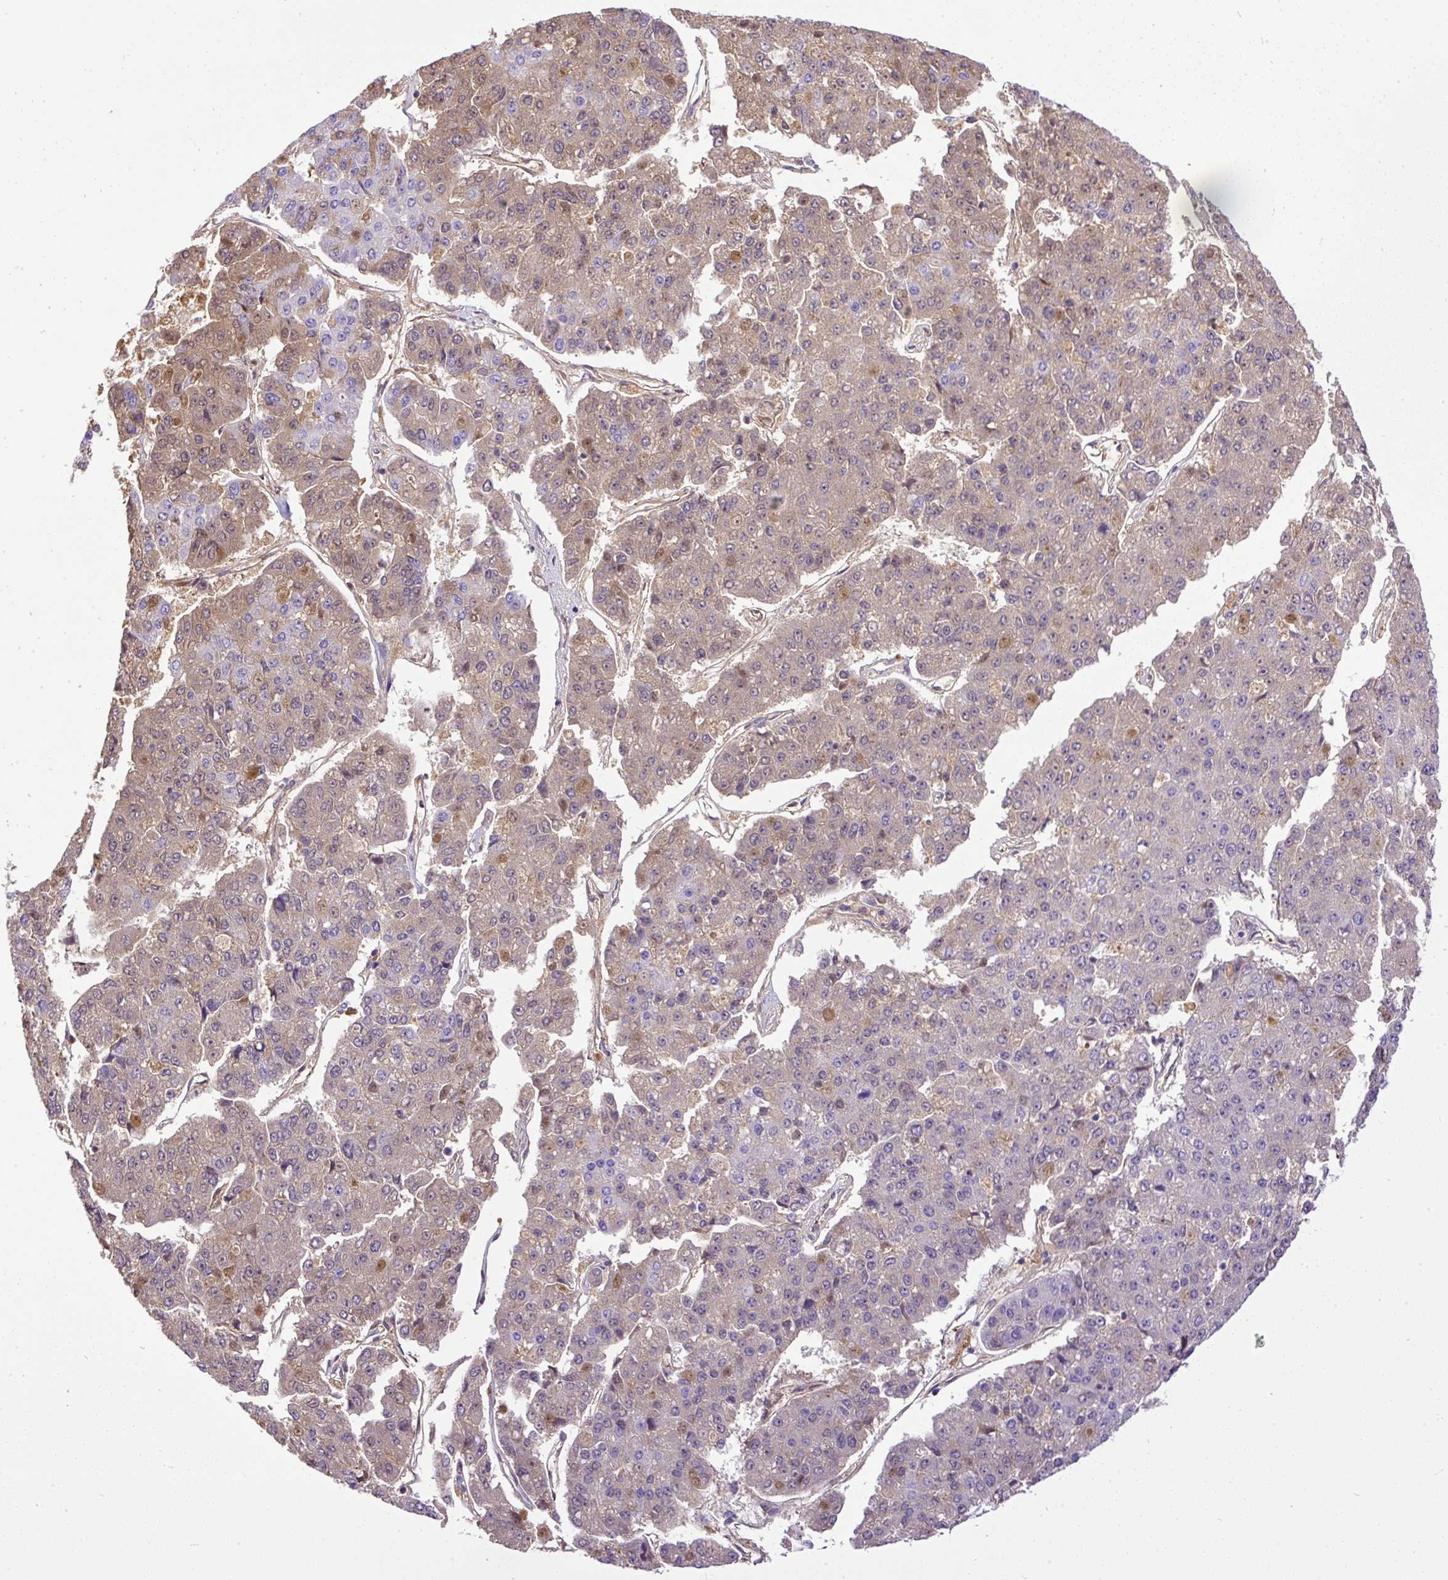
{"staining": {"intensity": "weak", "quantity": "25%-75%", "location": "cytoplasmic/membranous"}, "tissue": "pancreatic cancer", "cell_type": "Tumor cells", "image_type": "cancer", "snomed": [{"axis": "morphology", "description": "Adenocarcinoma, NOS"}, {"axis": "topography", "description": "Pancreas"}], "caption": "An immunohistochemistry (IHC) micrograph of neoplastic tissue is shown. Protein staining in brown highlights weak cytoplasmic/membranous positivity in pancreatic cancer (adenocarcinoma) within tumor cells.", "gene": "CLEC3B", "patient": {"sex": "male", "age": 50}}